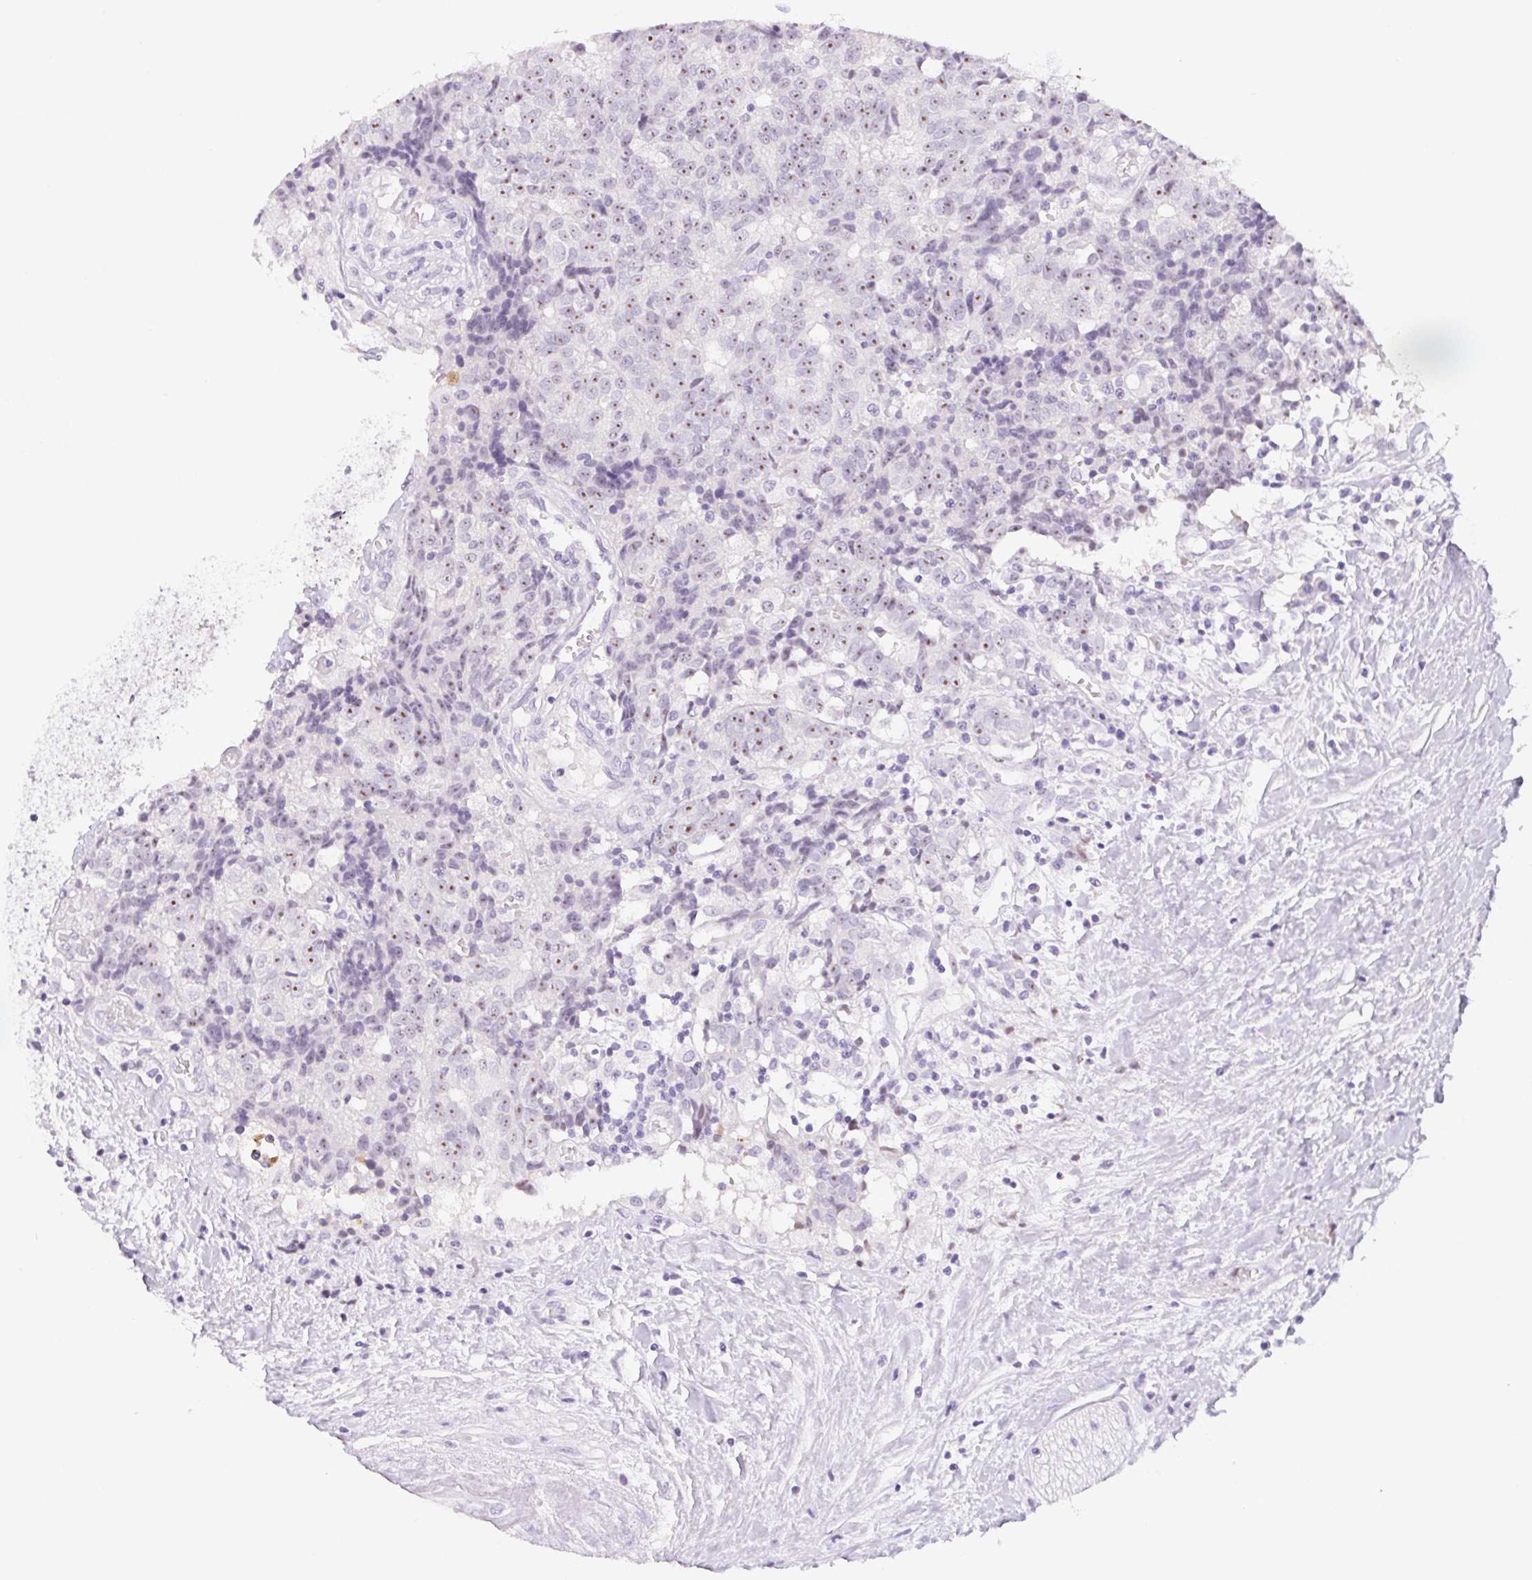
{"staining": {"intensity": "weak", "quantity": "<25%", "location": "nuclear"}, "tissue": "prostate cancer", "cell_type": "Tumor cells", "image_type": "cancer", "snomed": [{"axis": "morphology", "description": "Adenocarcinoma, High grade"}, {"axis": "topography", "description": "Prostate and seminal vesicle, NOS"}], "caption": "Immunohistochemistry (IHC) photomicrograph of high-grade adenocarcinoma (prostate) stained for a protein (brown), which demonstrates no expression in tumor cells. (Brightfield microscopy of DAB (3,3'-diaminobenzidine) immunohistochemistry (IHC) at high magnification).", "gene": "ST8SIA3", "patient": {"sex": "male", "age": 60}}